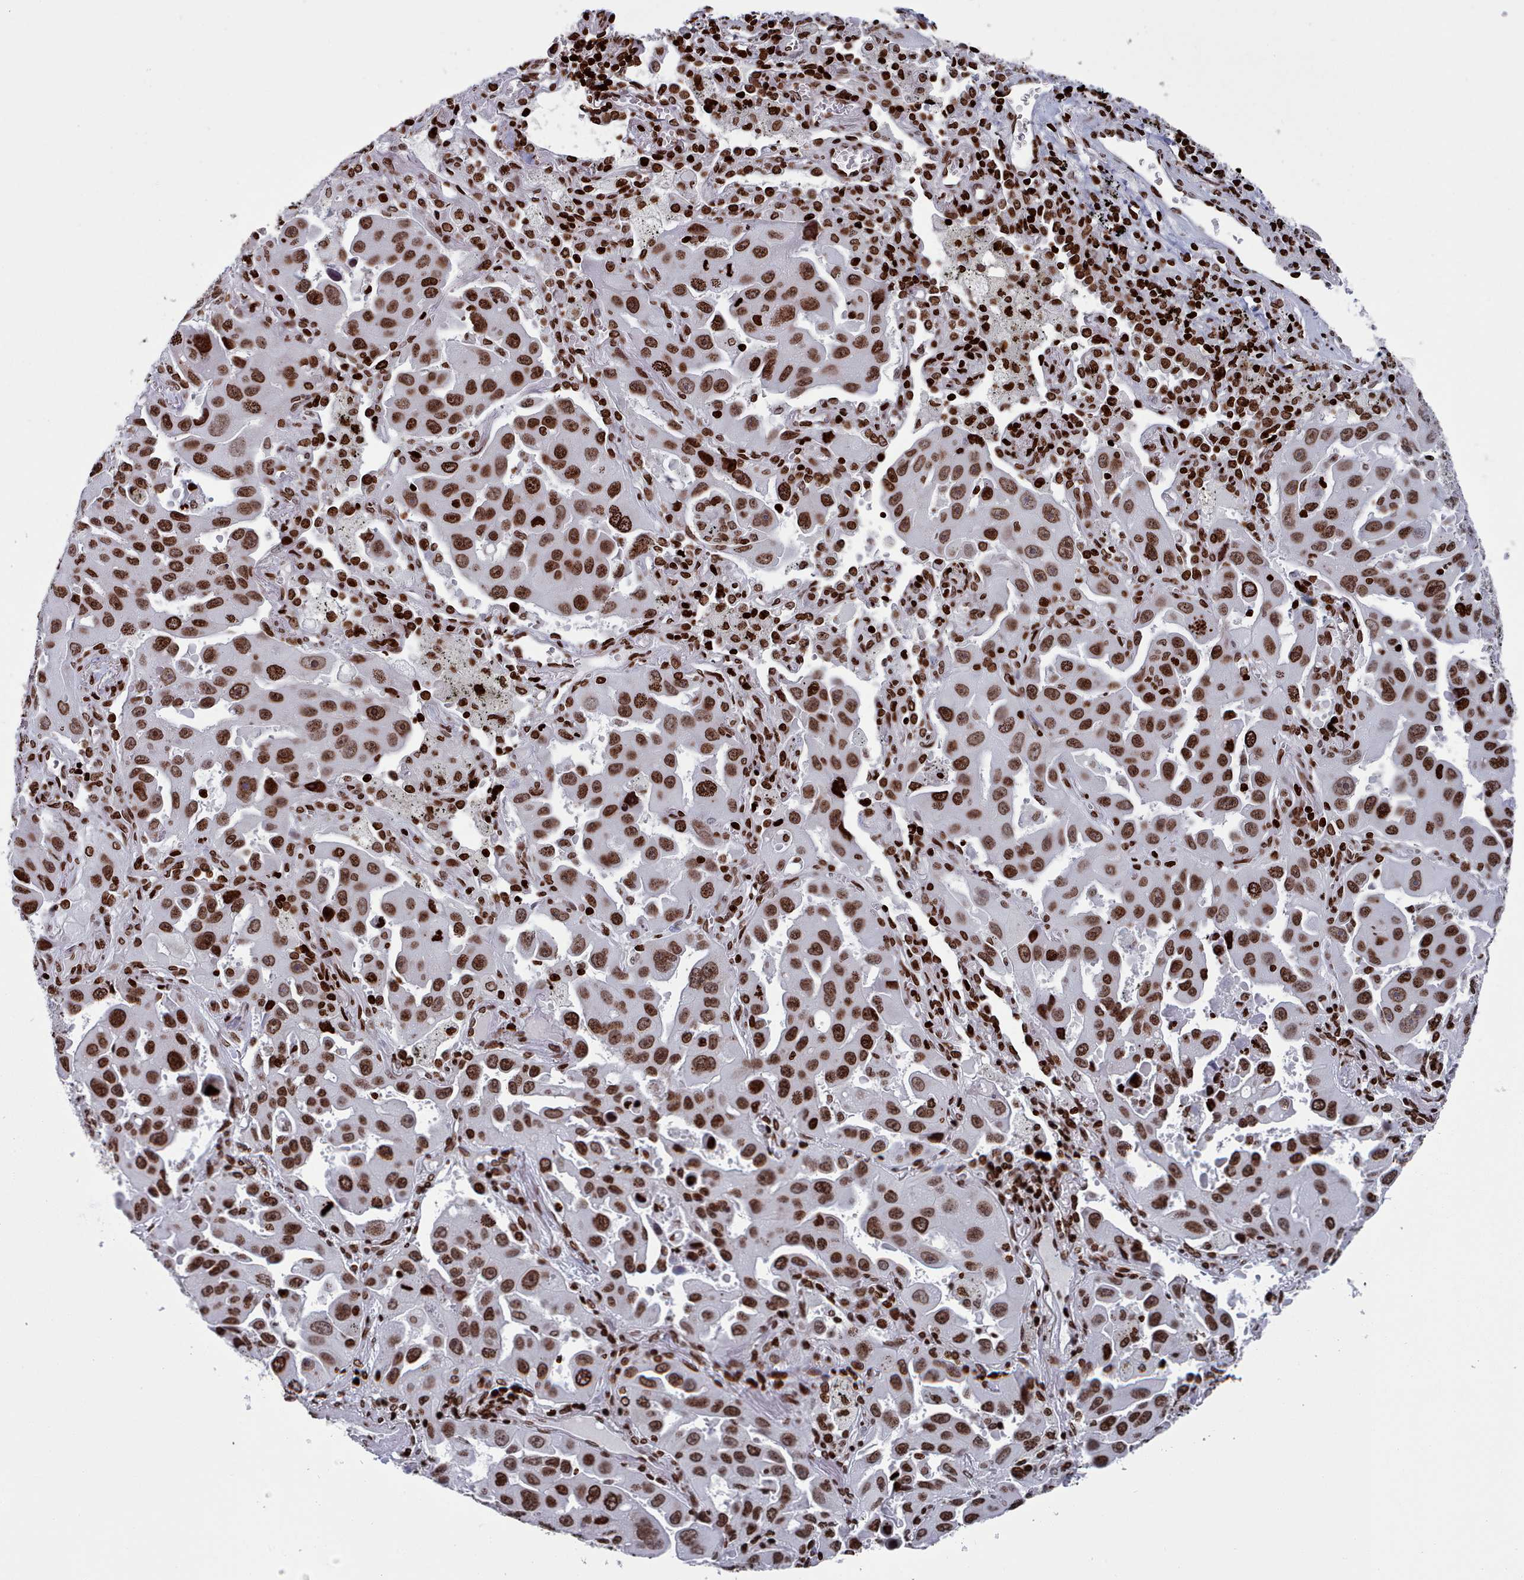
{"staining": {"intensity": "strong", "quantity": ">75%", "location": "nuclear"}, "tissue": "lung cancer", "cell_type": "Tumor cells", "image_type": "cancer", "snomed": [{"axis": "morphology", "description": "Adenocarcinoma, NOS"}, {"axis": "topography", "description": "Lung"}], "caption": "A brown stain highlights strong nuclear staining of a protein in human adenocarcinoma (lung) tumor cells.", "gene": "PCDHB12", "patient": {"sex": "male", "age": 66}}